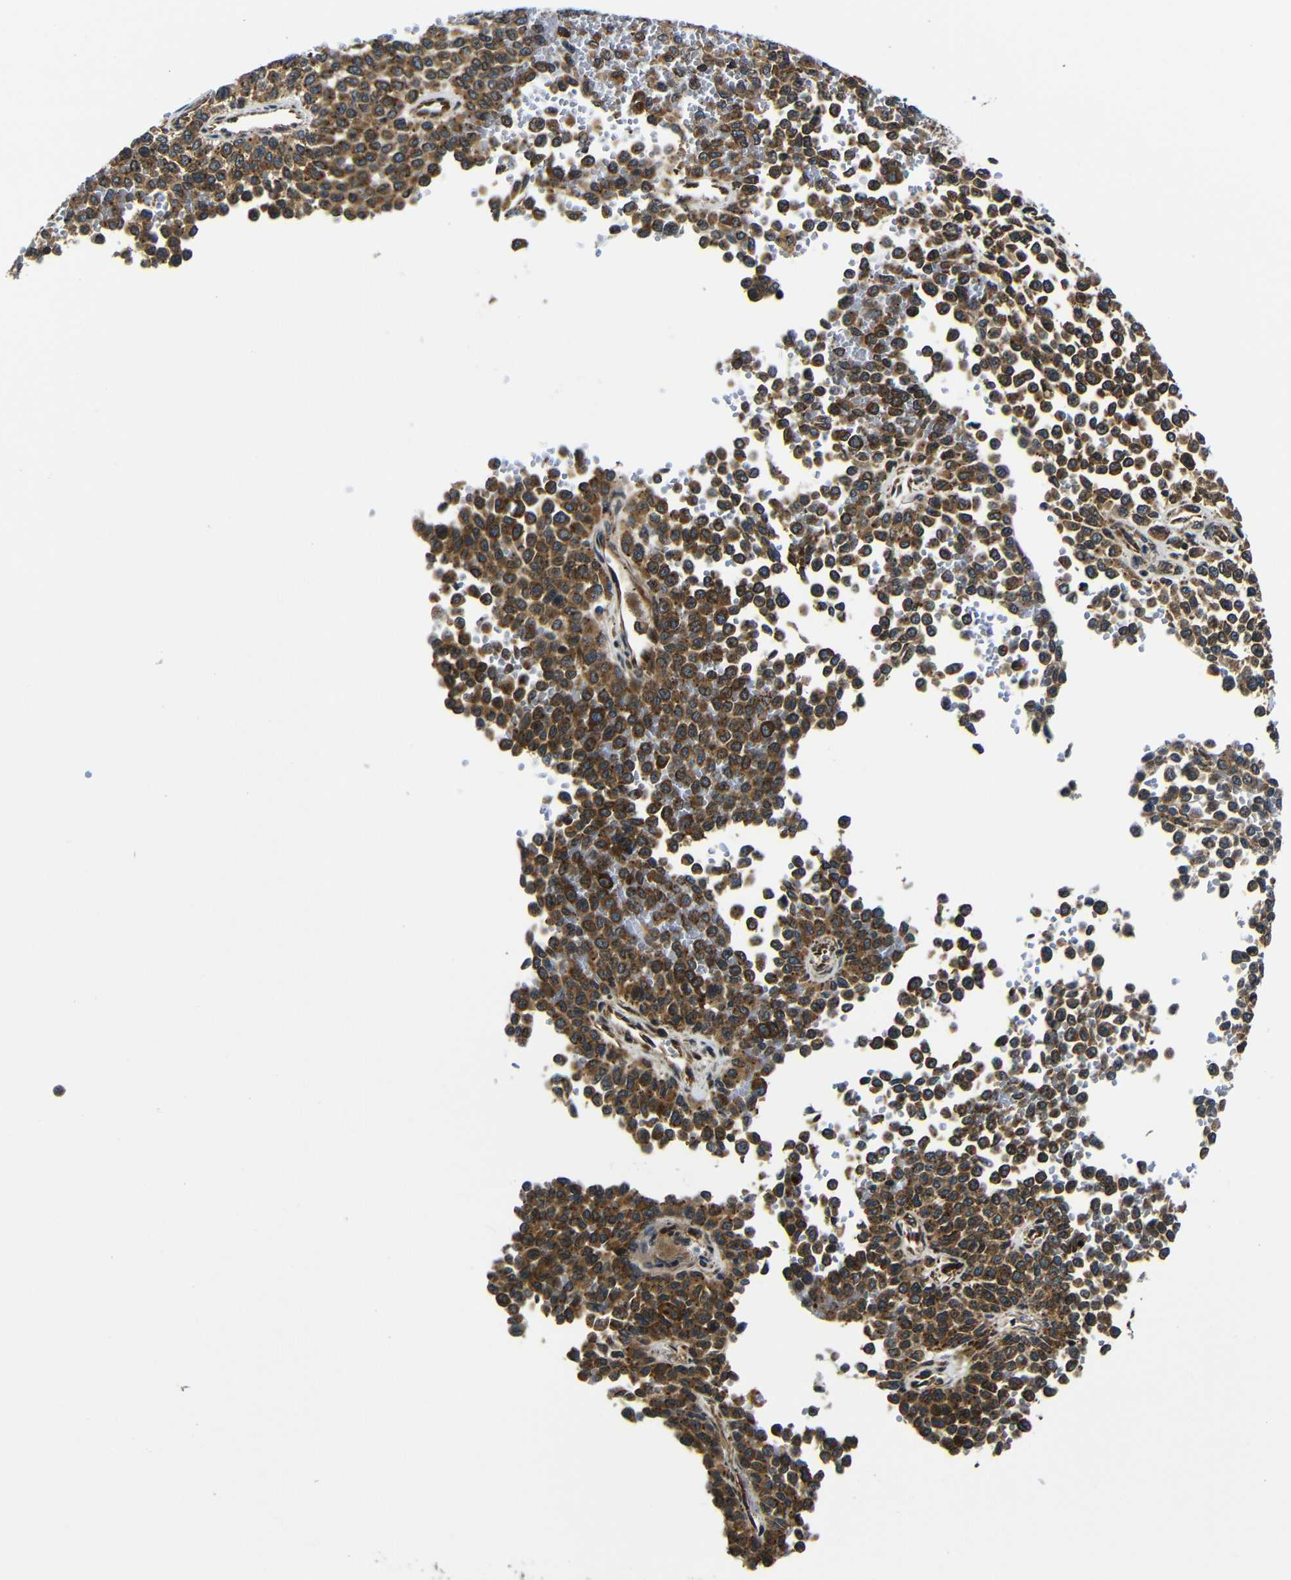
{"staining": {"intensity": "moderate", "quantity": ">75%", "location": "cytoplasmic/membranous"}, "tissue": "melanoma", "cell_type": "Tumor cells", "image_type": "cancer", "snomed": [{"axis": "morphology", "description": "Malignant melanoma, Metastatic site"}, {"axis": "topography", "description": "Pancreas"}], "caption": "Immunohistochemistry of human malignant melanoma (metastatic site) reveals medium levels of moderate cytoplasmic/membranous expression in approximately >75% of tumor cells.", "gene": "ABCE1", "patient": {"sex": "female", "age": 30}}